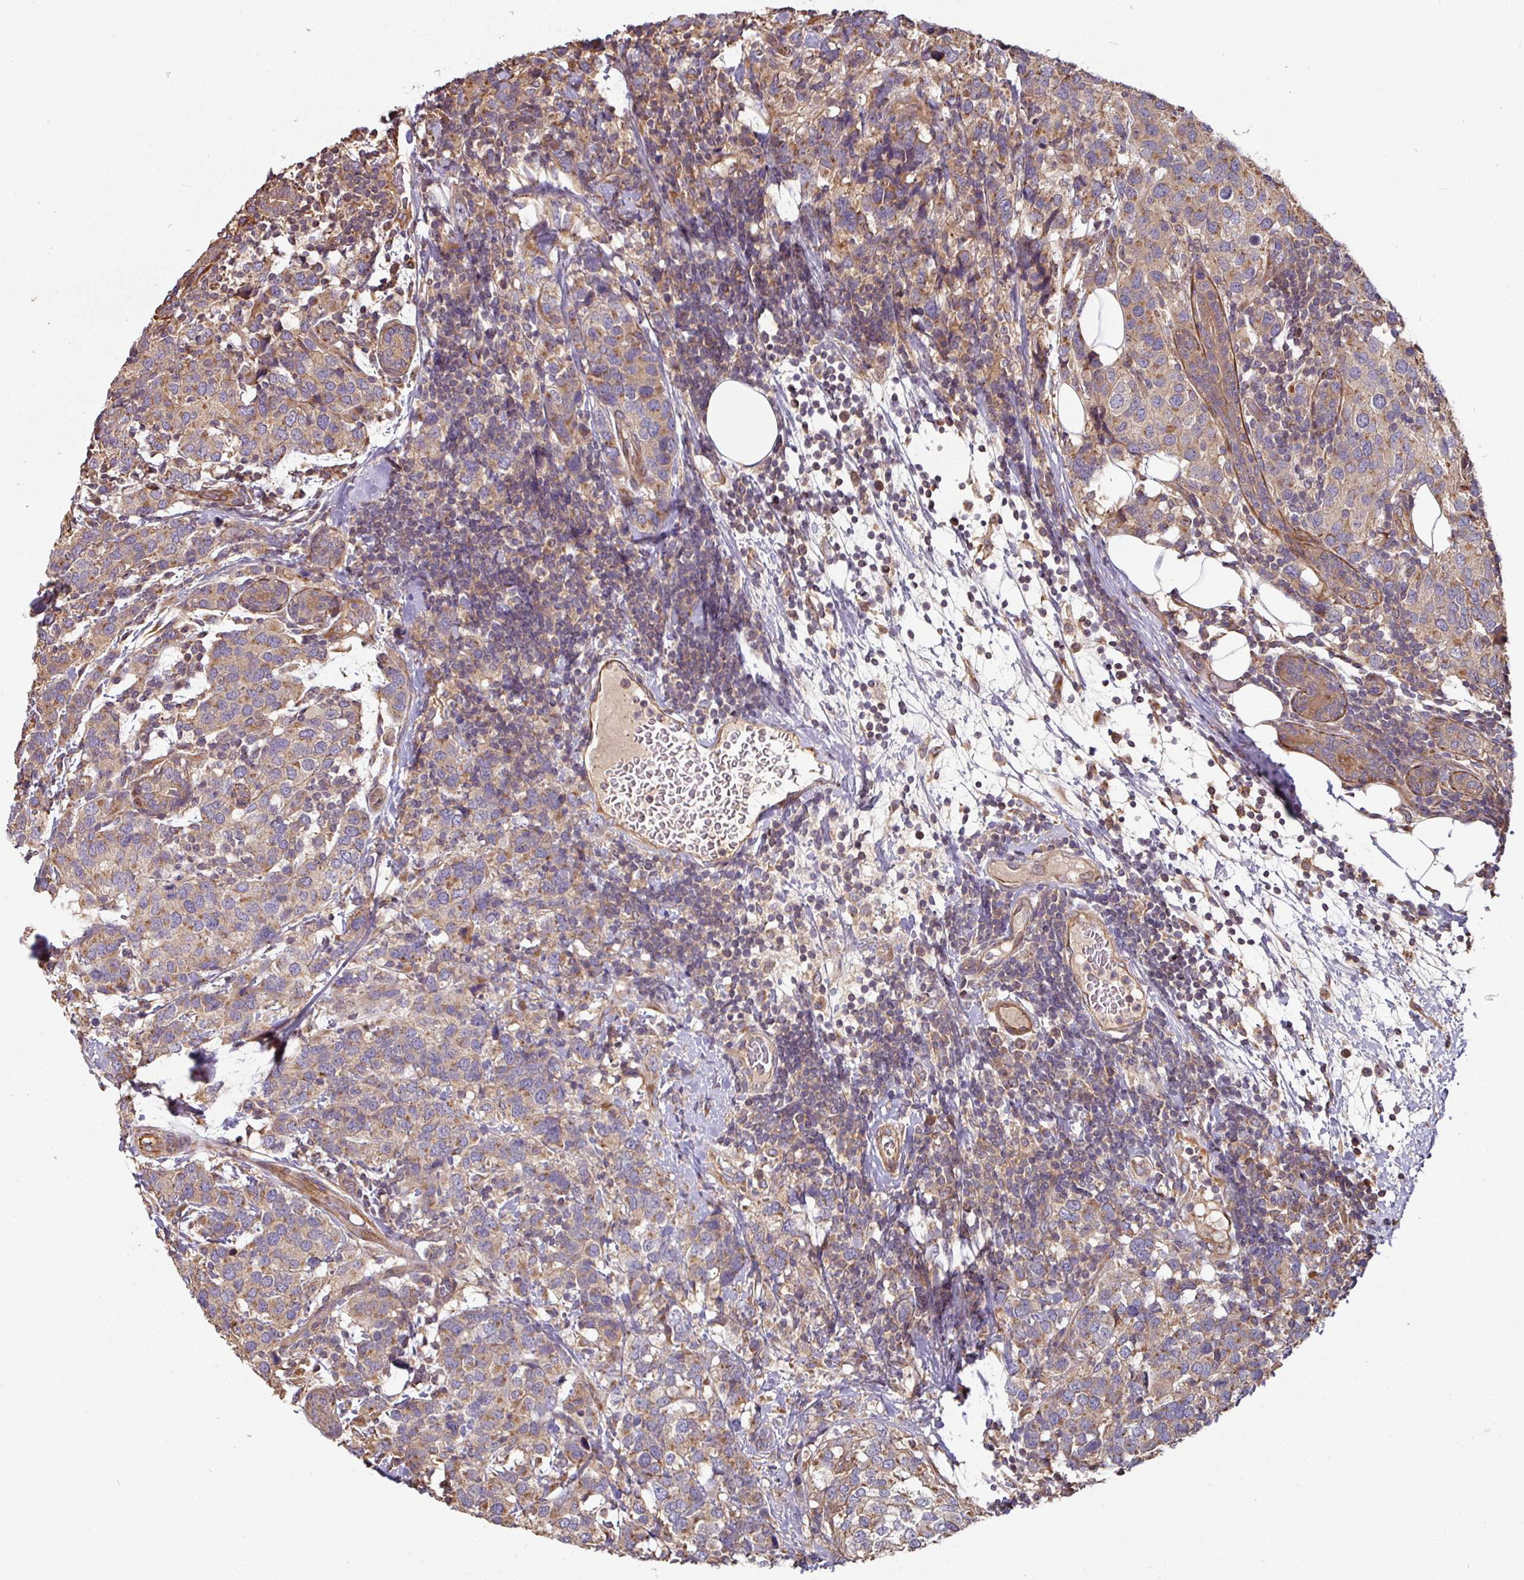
{"staining": {"intensity": "moderate", "quantity": "25%-75%", "location": "cytoplasmic/membranous"}, "tissue": "breast cancer", "cell_type": "Tumor cells", "image_type": "cancer", "snomed": [{"axis": "morphology", "description": "Lobular carcinoma"}, {"axis": "topography", "description": "Breast"}], "caption": "Immunohistochemical staining of human lobular carcinoma (breast) demonstrates moderate cytoplasmic/membranous protein expression in about 25%-75% of tumor cells.", "gene": "SIK1", "patient": {"sex": "female", "age": 59}}